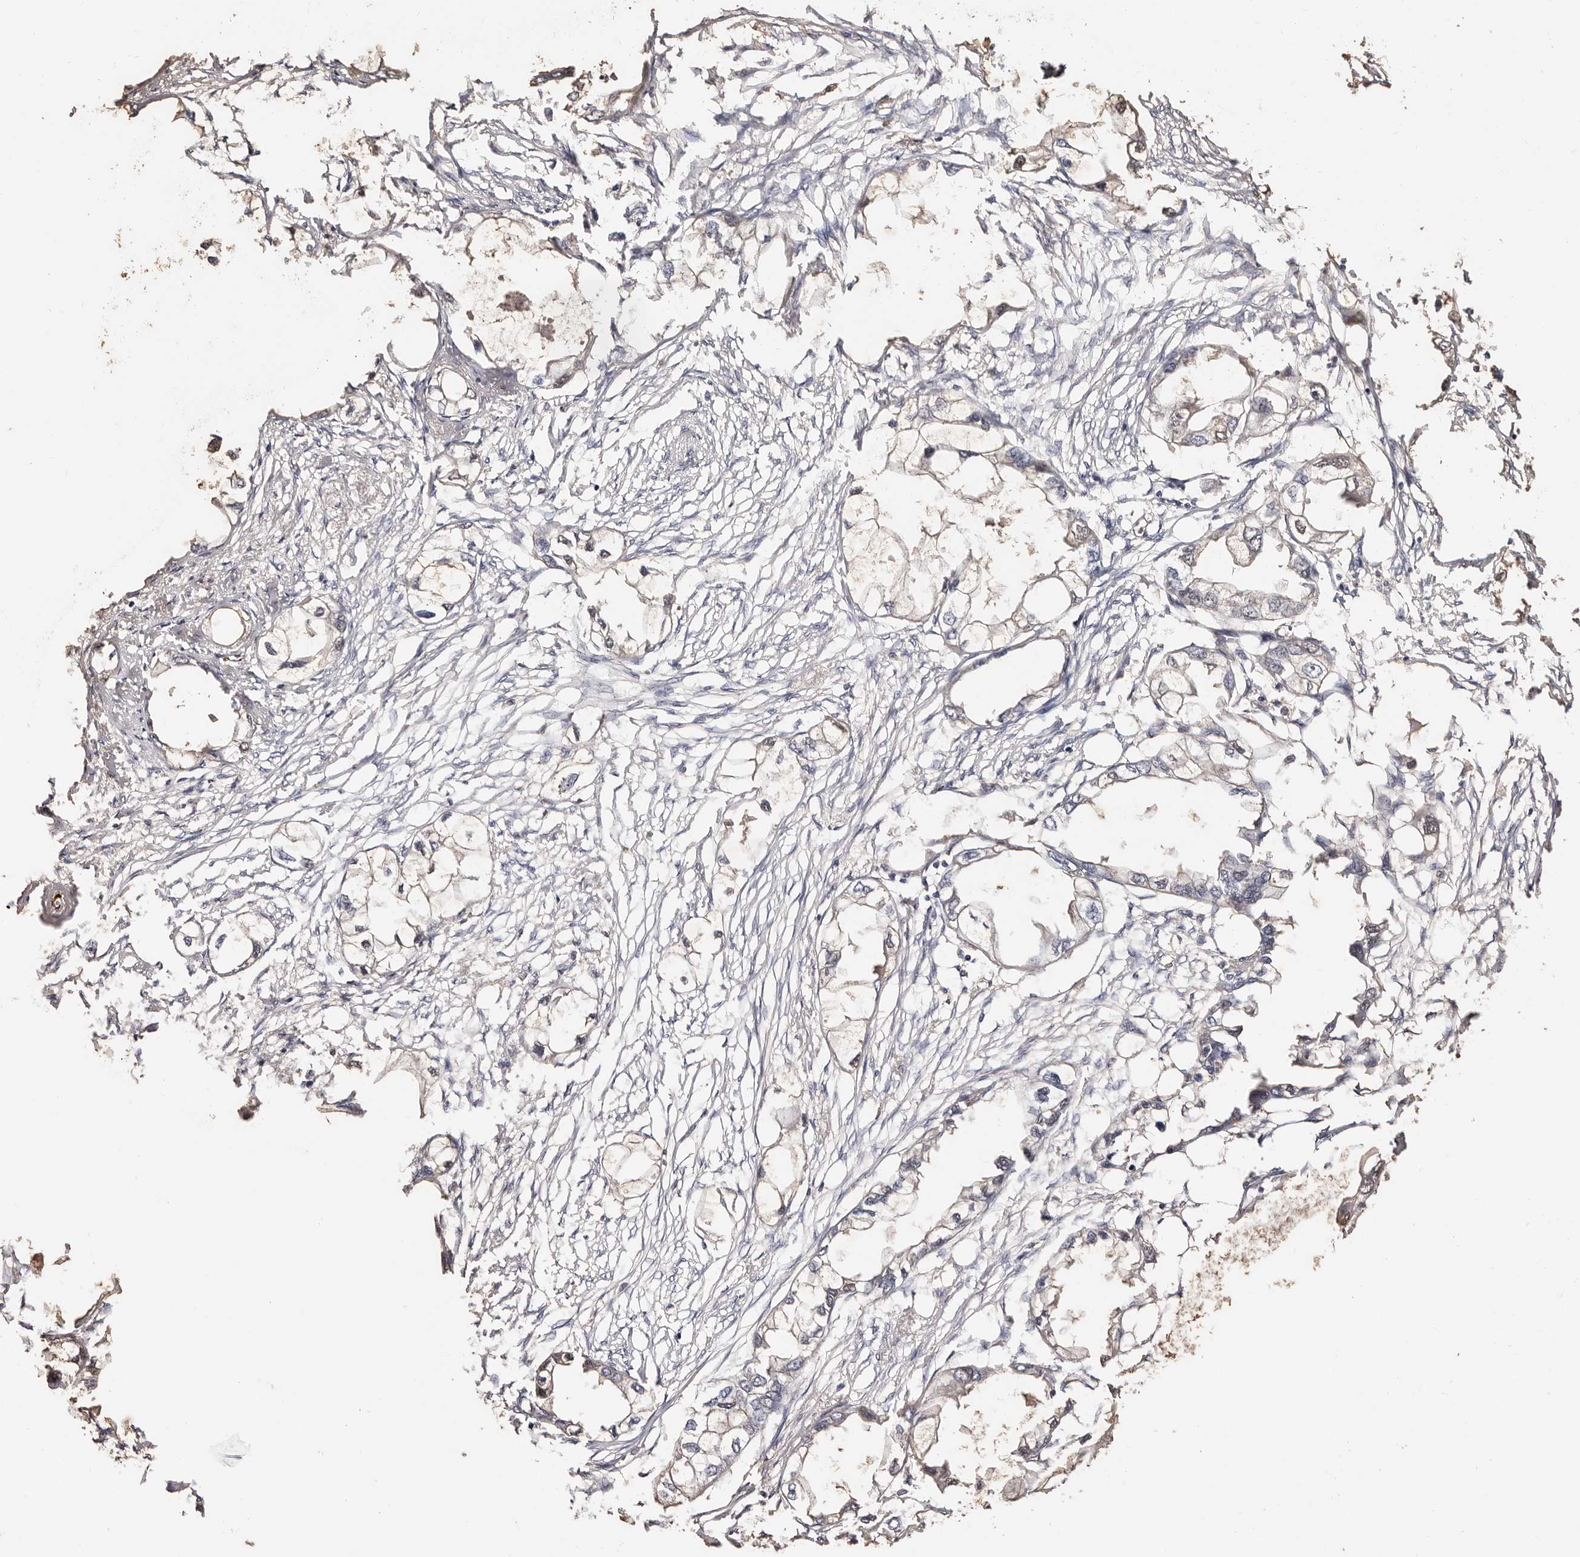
{"staining": {"intensity": "weak", "quantity": "25%-75%", "location": "cytoplasmic/membranous"}, "tissue": "endometrial cancer", "cell_type": "Tumor cells", "image_type": "cancer", "snomed": [{"axis": "morphology", "description": "Adenocarcinoma, NOS"}, {"axis": "morphology", "description": "Adenocarcinoma, metastatic, NOS"}, {"axis": "topography", "description": "Adipose tissue"}, {"axis": "topography", "description": "Endometrium"}], "caption": "A low amount of weak cytoplasmic/membranous expression is present in approximately 25%-75% of tumor cells in endometrial cancer (adenocarcinoma) tissue.", "gene": "ZNF557", "patient": {"sex": "female", "age": 67}}